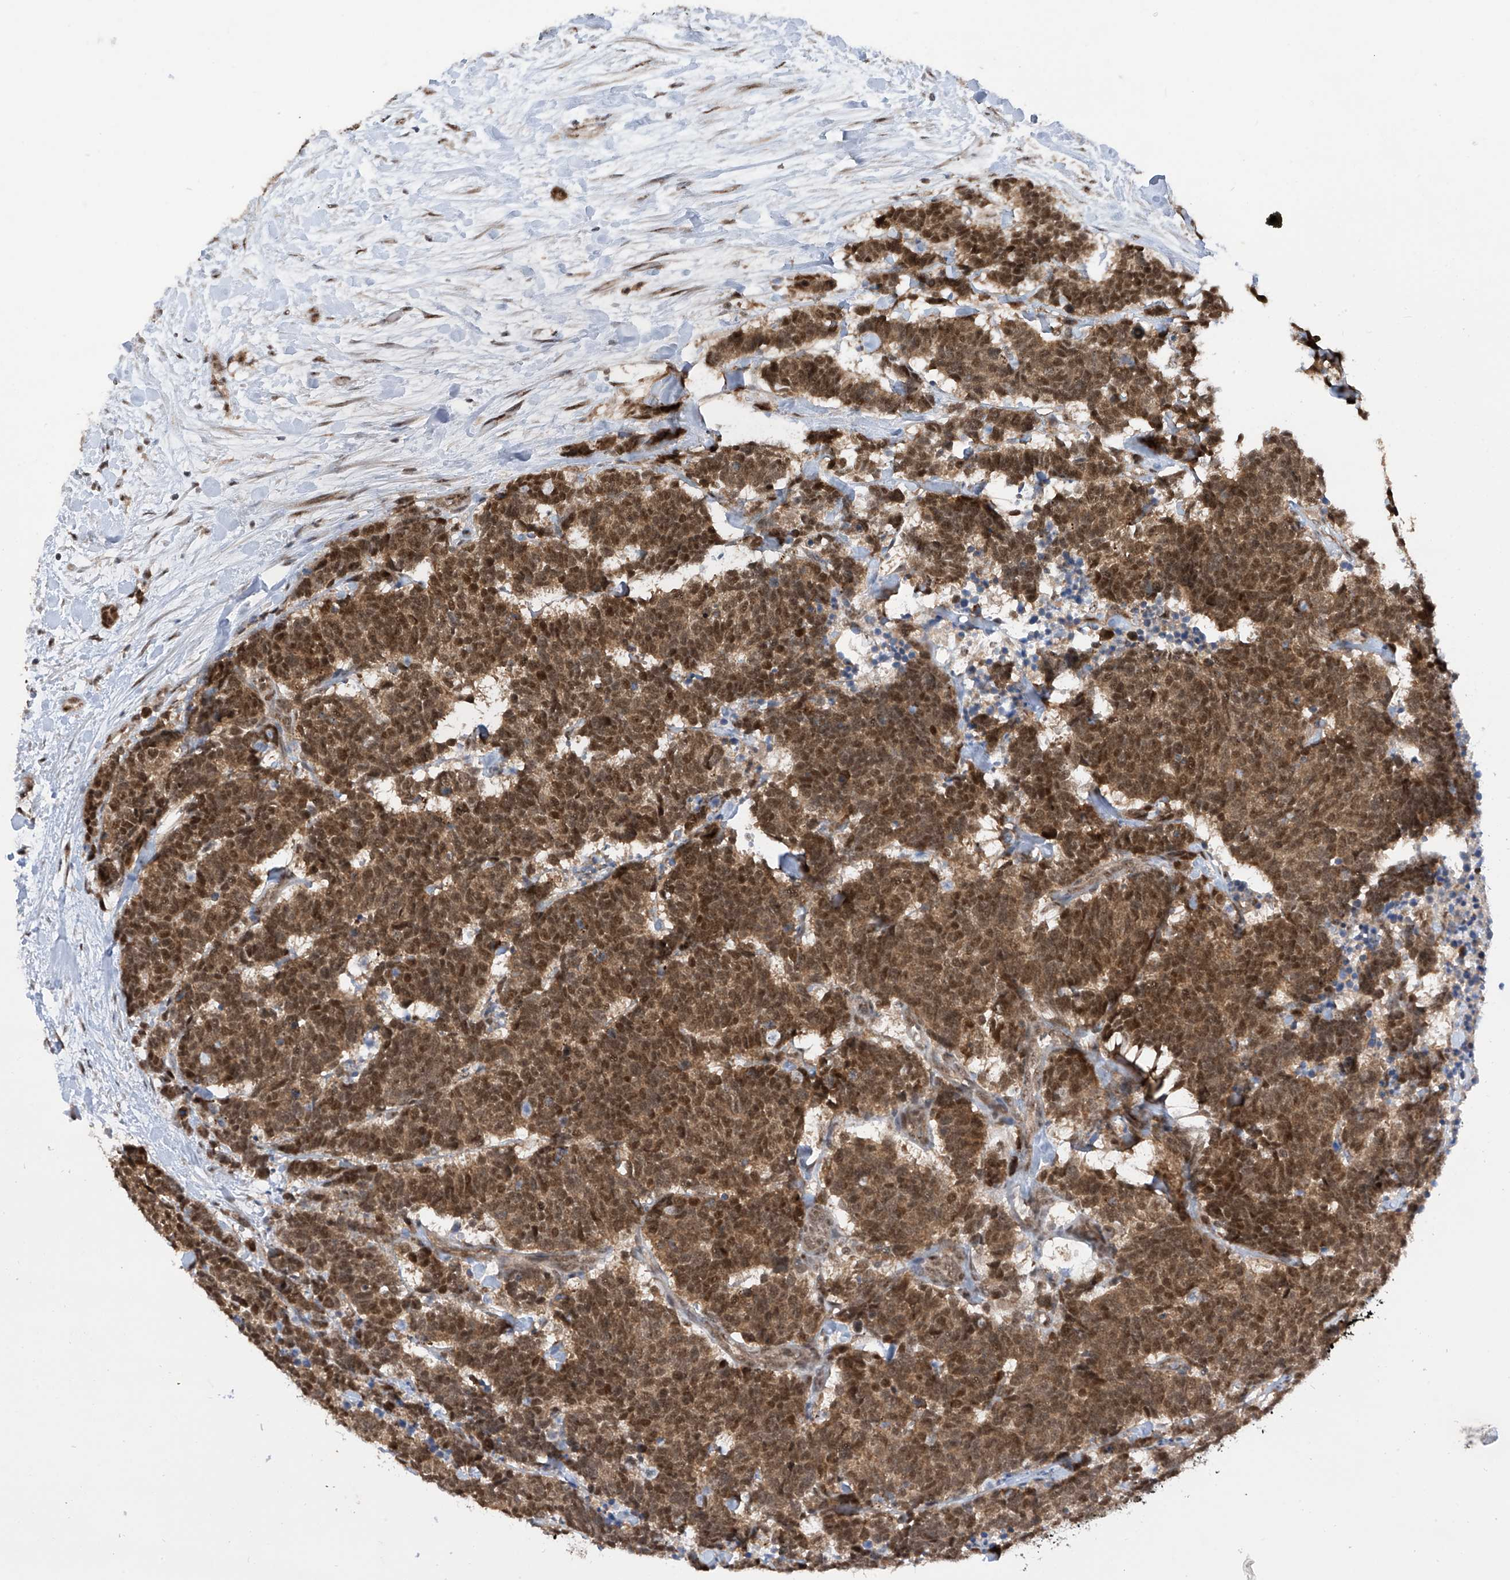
{"staining": {"intensity": "strong", "quantity": ">75%", "location": "cytoplasmic/membranous,nuclear"}, "tissue": "carcinoid", "cell_type": "Tumor cells", "image_type": "cancer", "snomed": [{"axis": "morphology", "description": "Carcinoma, NOS"}, {"axis": "morphology", "description": "Carcinoid, malignant, NOS"}, {"axis": "topography", "description": "Urinary bladder"}], "caption": "Immunohistochemical staining of human carcinoid reveals high levels of strong cytoplasmic/membranous and nuclear protein positivity in about >75% of tumor cells.", "gene": "RPAIN", "patient": {"sex": "male", "age": 57}}